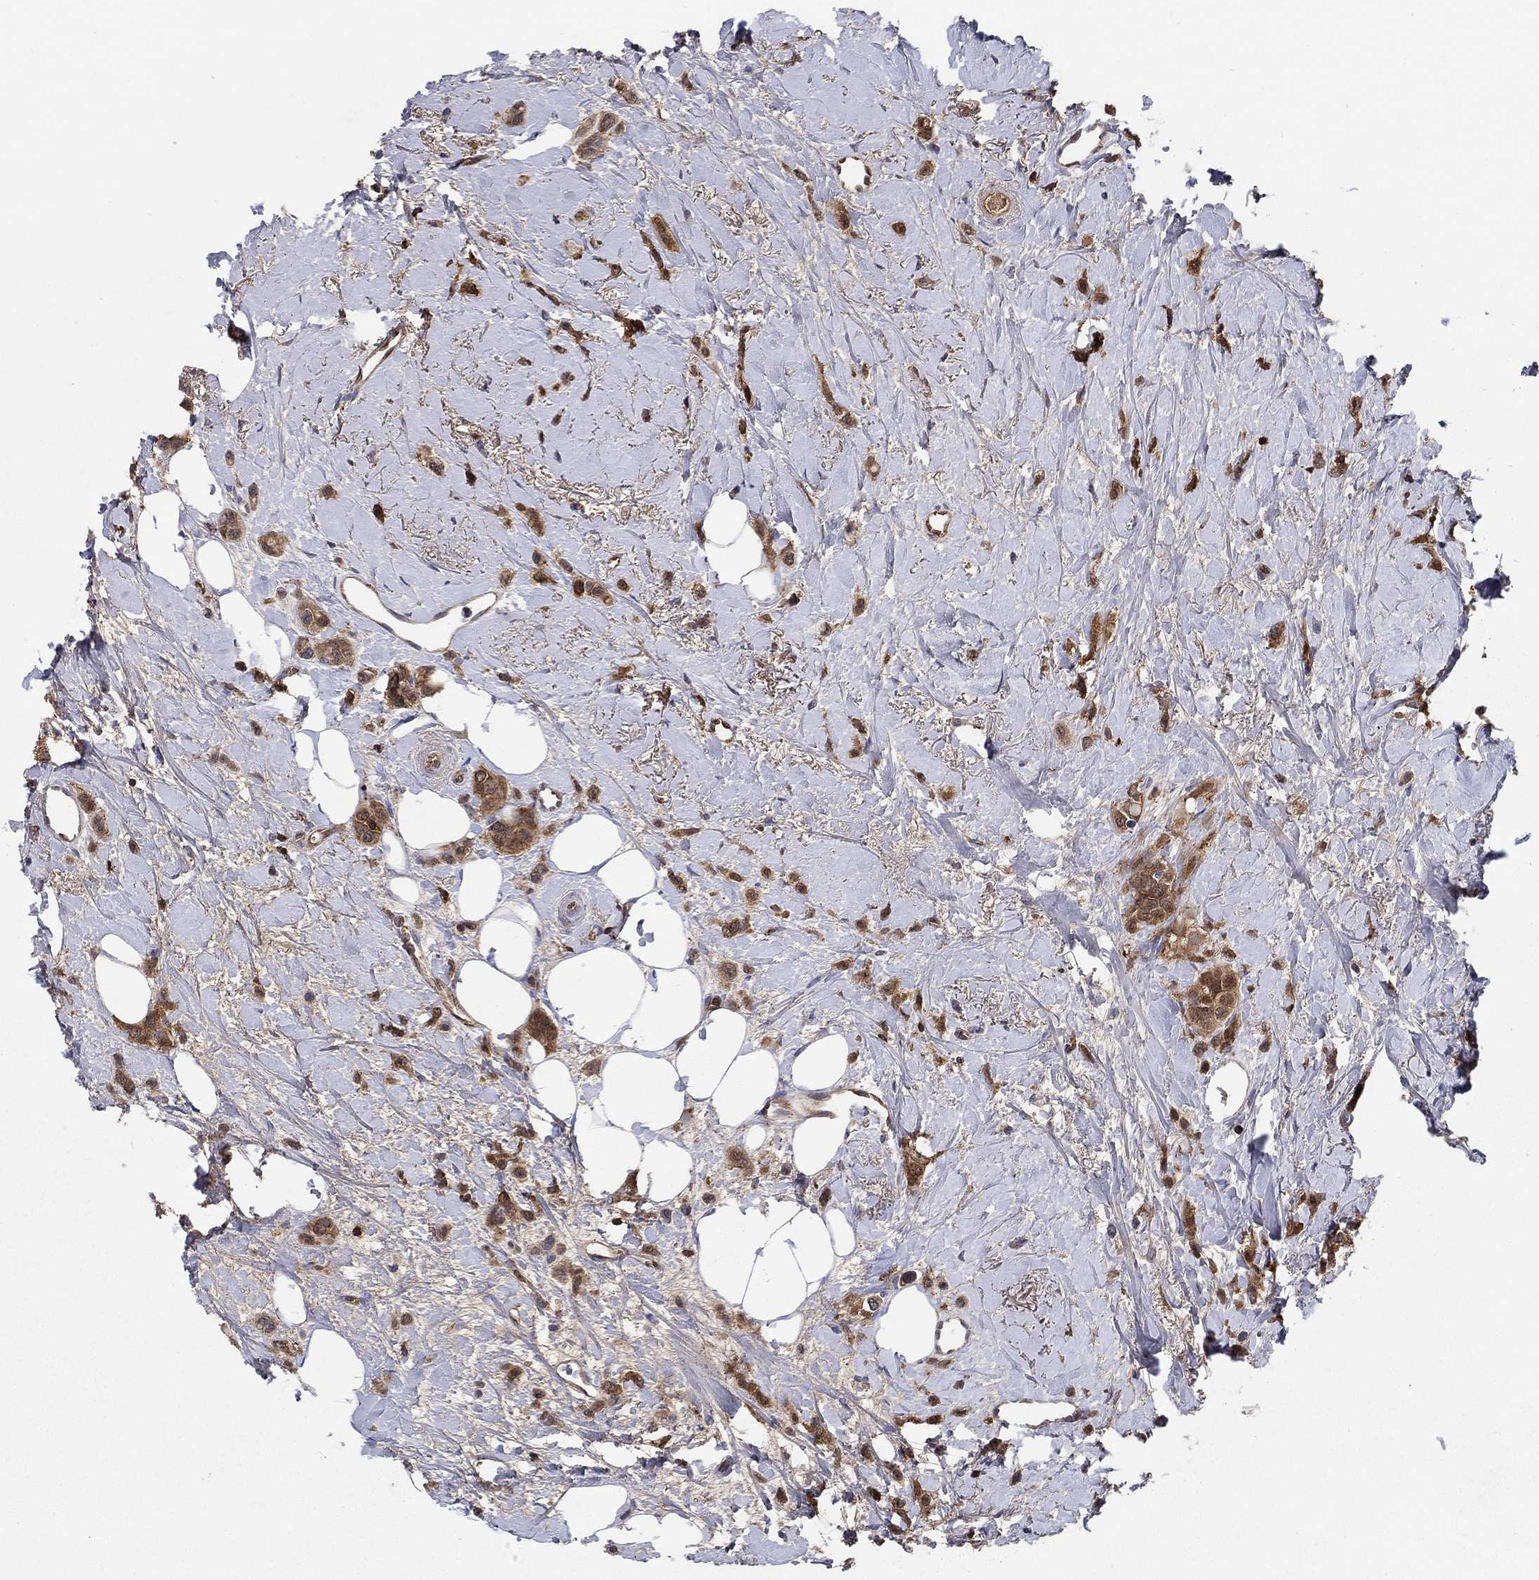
{"staining": {"intensity": "moderate", "quantity": ">75%", "location": "cytoplasmic/membranous"}, "tissue": "breast cancer", "cell_type": "Tumor cells", "image_type": "cancer", "snomed": [{"axis": "morphology", "description": "Lobular carcinoma"}, {"axis": "topography", "description": "Breast"}], "caption": "The histopathology image reveals staining of breast lobular carcinoma, revealing moderate cytoplasmic/membranous protein positivity (brown color) within tumor cells.", "gene": "AGFG2", "patient": {"sex": "female", "age": 66}}